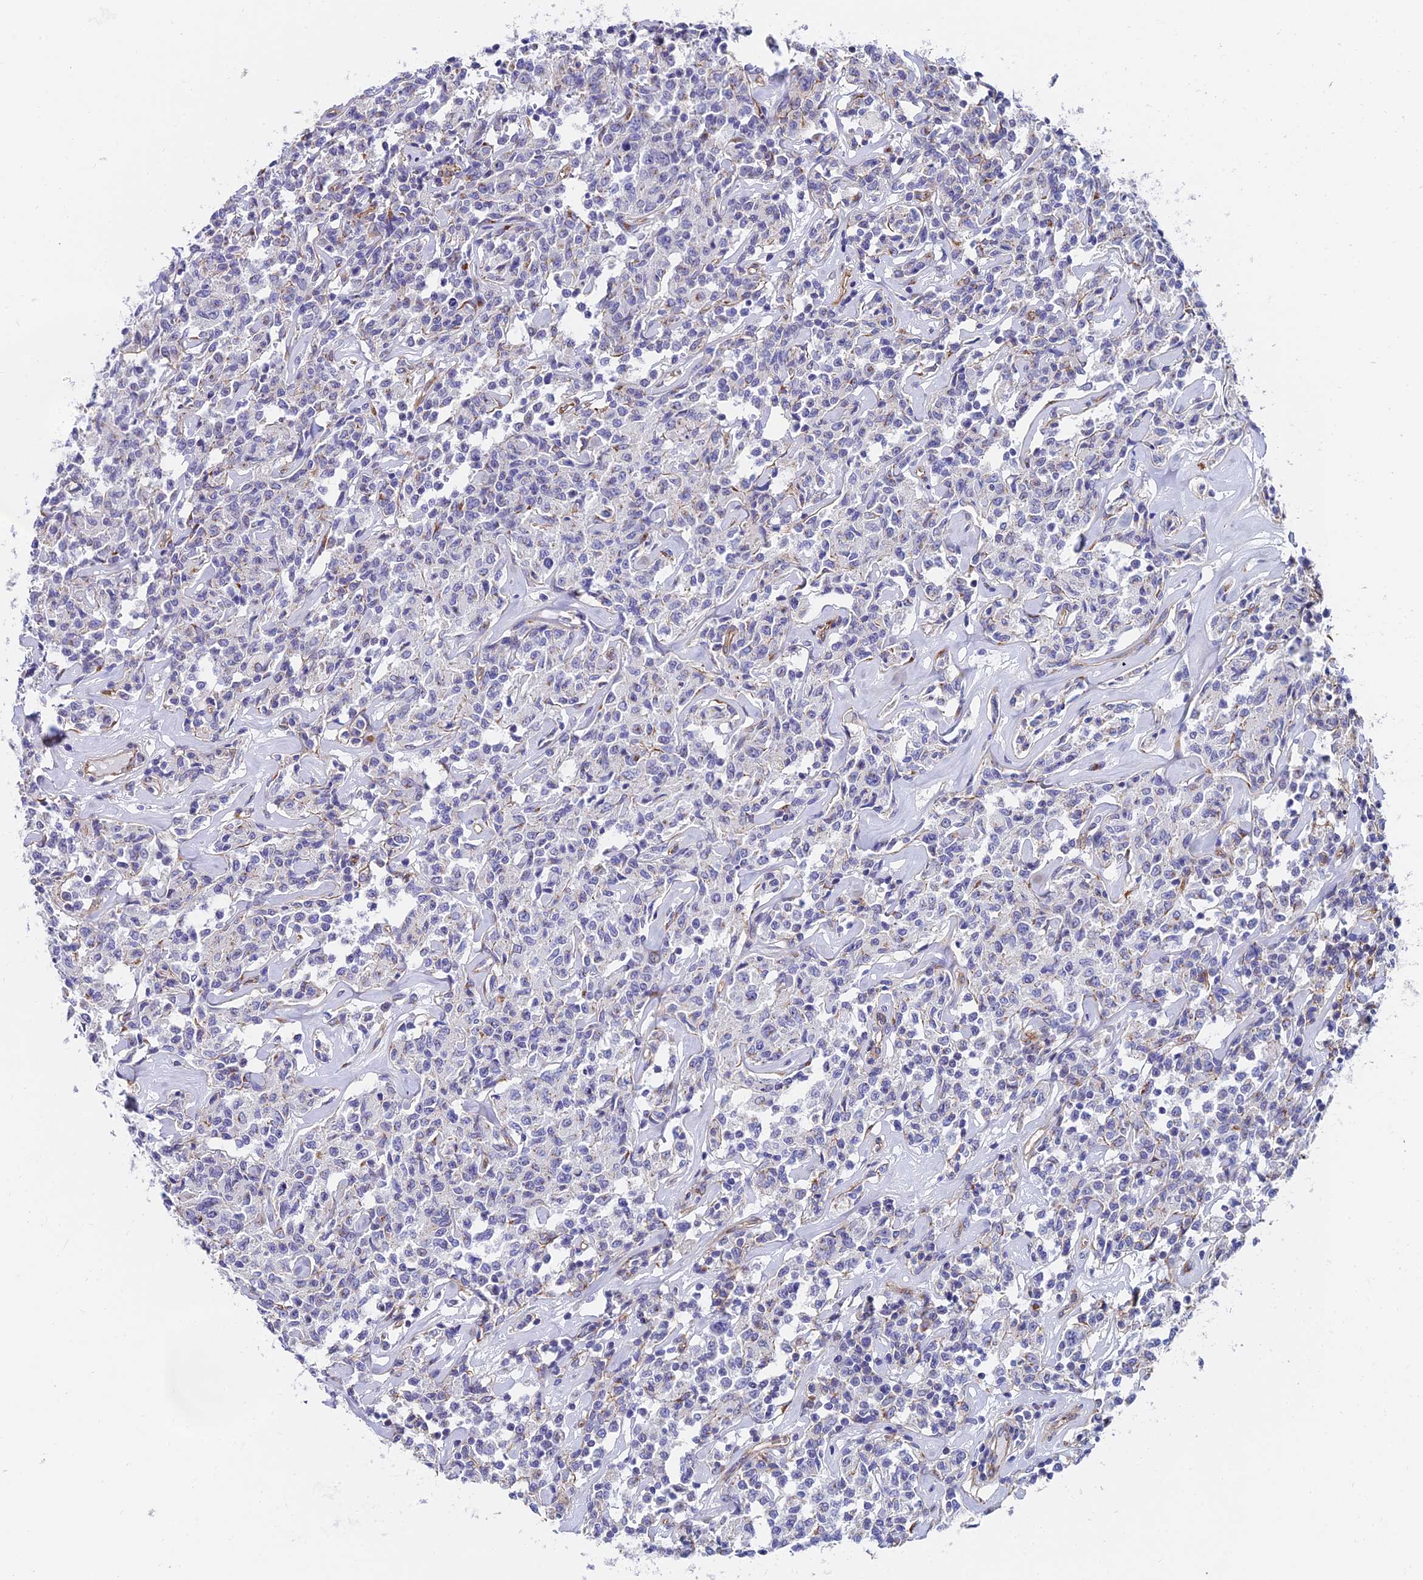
{"staining": {"intensity": "negative", "quantity": "none", "location": "none"}, "tissue": "lymphoma", "cell_type": "Tumor cells", "image_type": "cancer", "snomed": [{"axis": "morphology", "description": "Malignant lymphoma, non-Hodgkin's type, Low grade"}, {"axis": "topography", "description": "Small intestine"}], "caption": "Immunohistochemistry image of human lymphoma stained for a protein (brown), which shows no positivity in tumor cells.", "gene": "ADGRF3", "patient": {"sex": "female", "age": 59}}